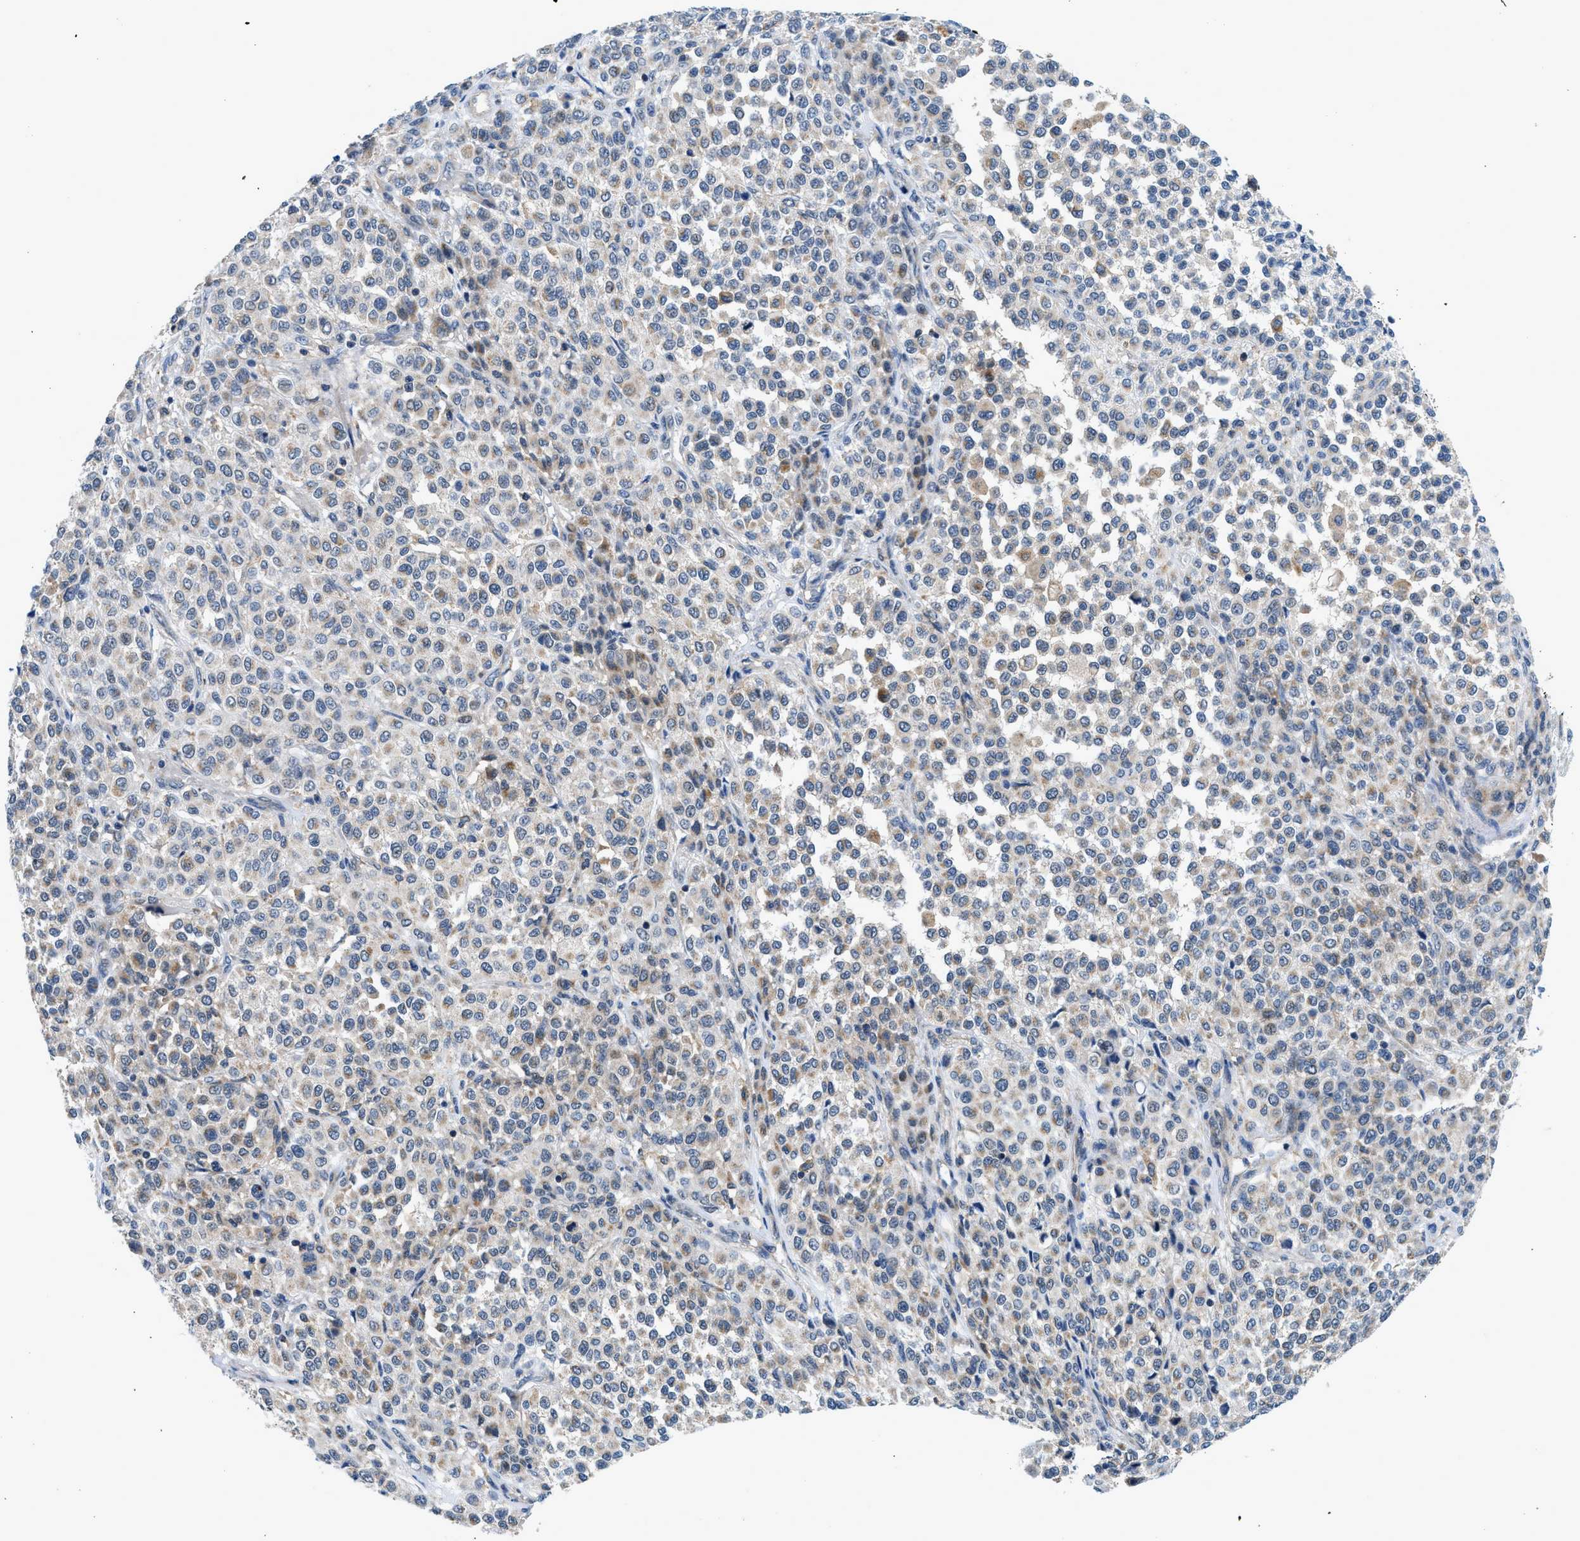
{"staining": {"intensity": "moderate", "quantity": "<25%", "location": "cytoplasmic/membranous"}, "tissue": "melanoma", "cell_type": "Tumor cells", "image_type": "cancer", "snomed": [{"axis": "morphology", "description": "Malignant melanoma, Metastatic site"}, {"axis": "topography", "description": "Pancreas"}], "caption": "Immunohistochemistry of human malignant melanoma (metastatic site) reveals low levels of moderate cytoplasmic/membranous expression in about <25% of tumor cells.", "gene": "LPIN2", "patient": {"sex": "female", "age": 30}}